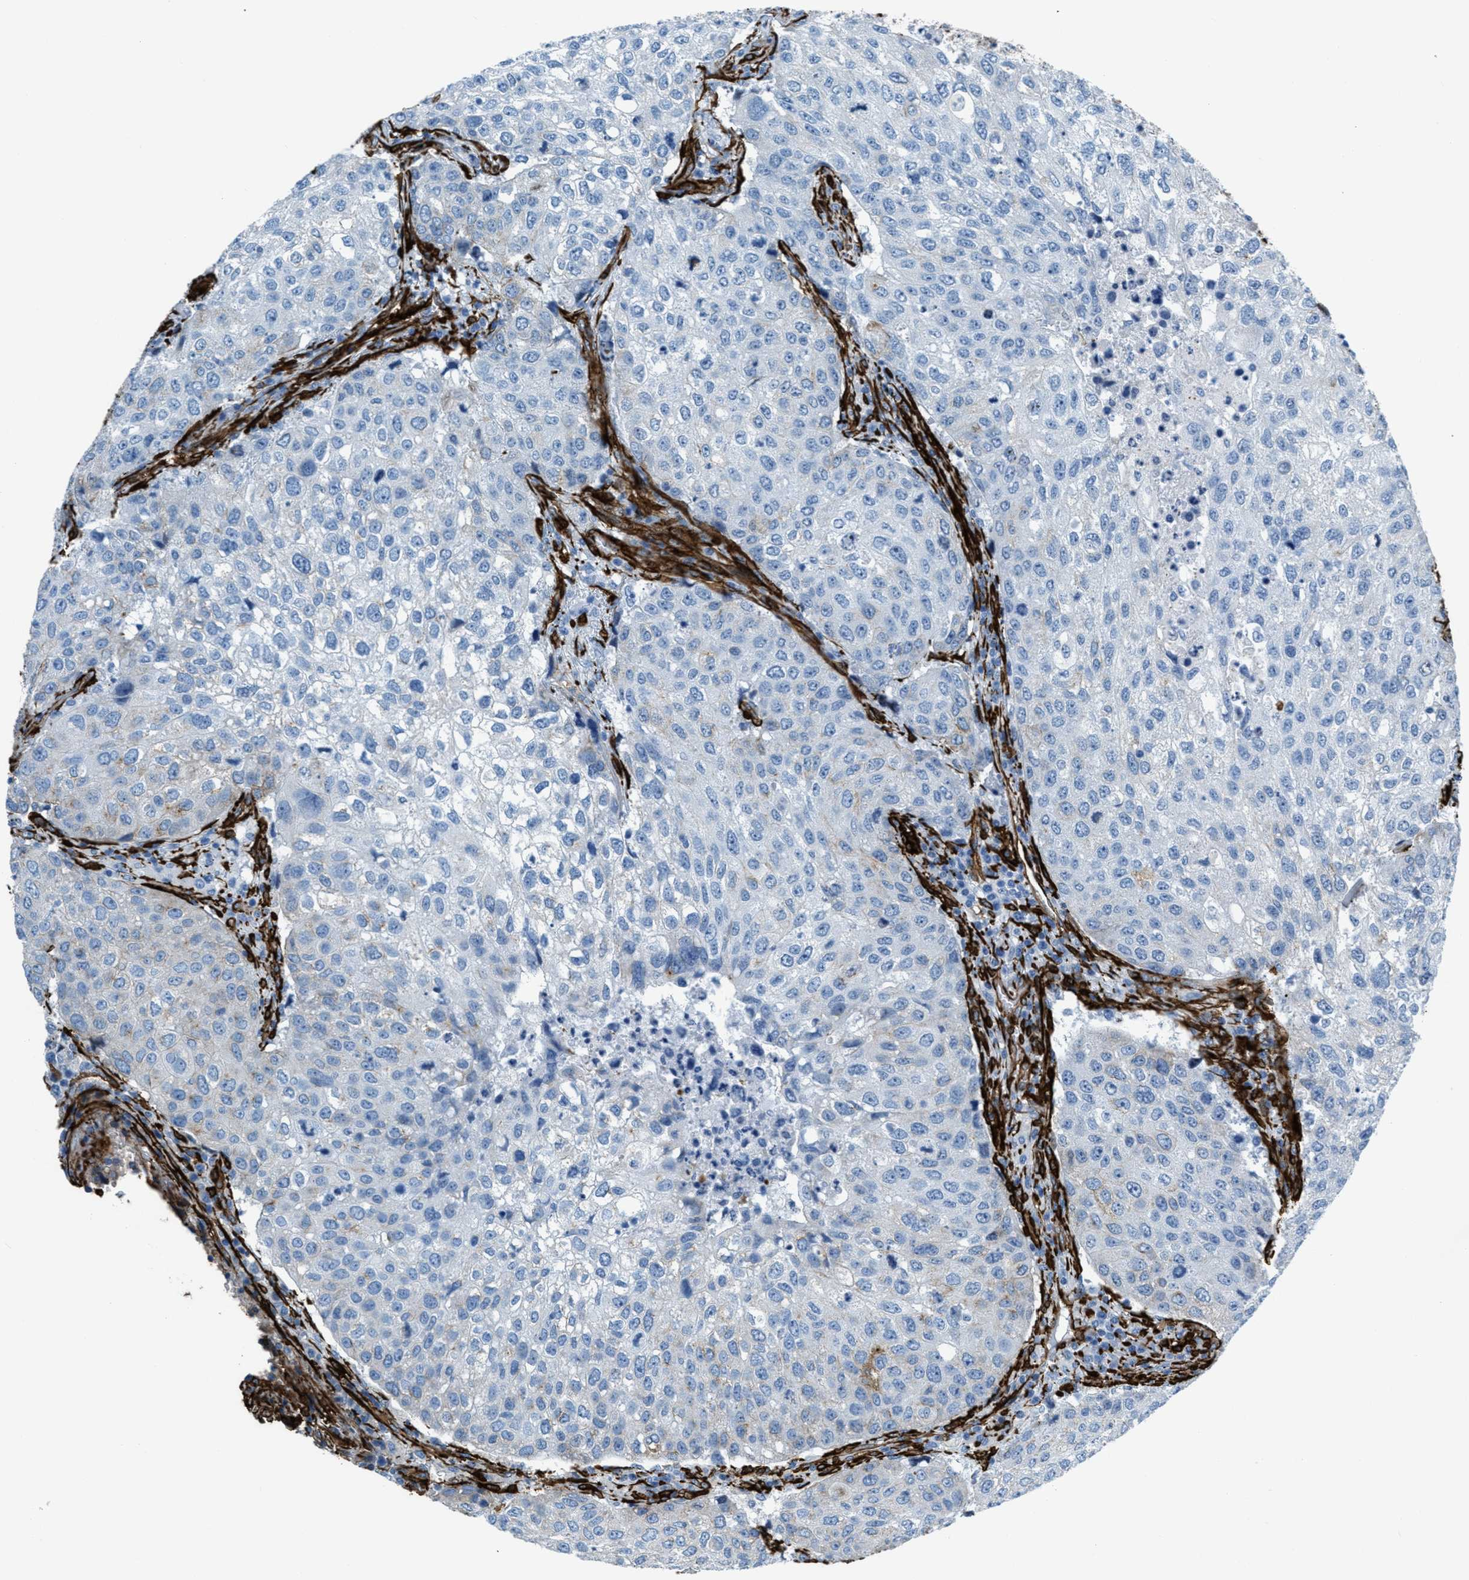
{"staining": {"intensity": "negative", "quantity": "none", "location": "none"}, "tissue": "urothelial cancer", "cell_type": "Tumor cells", "image_type": "cancer", "snomed": [{"axis": "morphology", "description": "Urothelial carcinoma, High grade"}, {"axis": "topography", "description": "Lymph node"}, {"axis": "topography", "description": "Urinary bladder"}], "caption": "DAB immunohistochemical staining of human urothelial cancer demonstrates no significant expression in tumor cells.", "gene": "CALD1", "patient": {"sex": "male", "age": 51}}